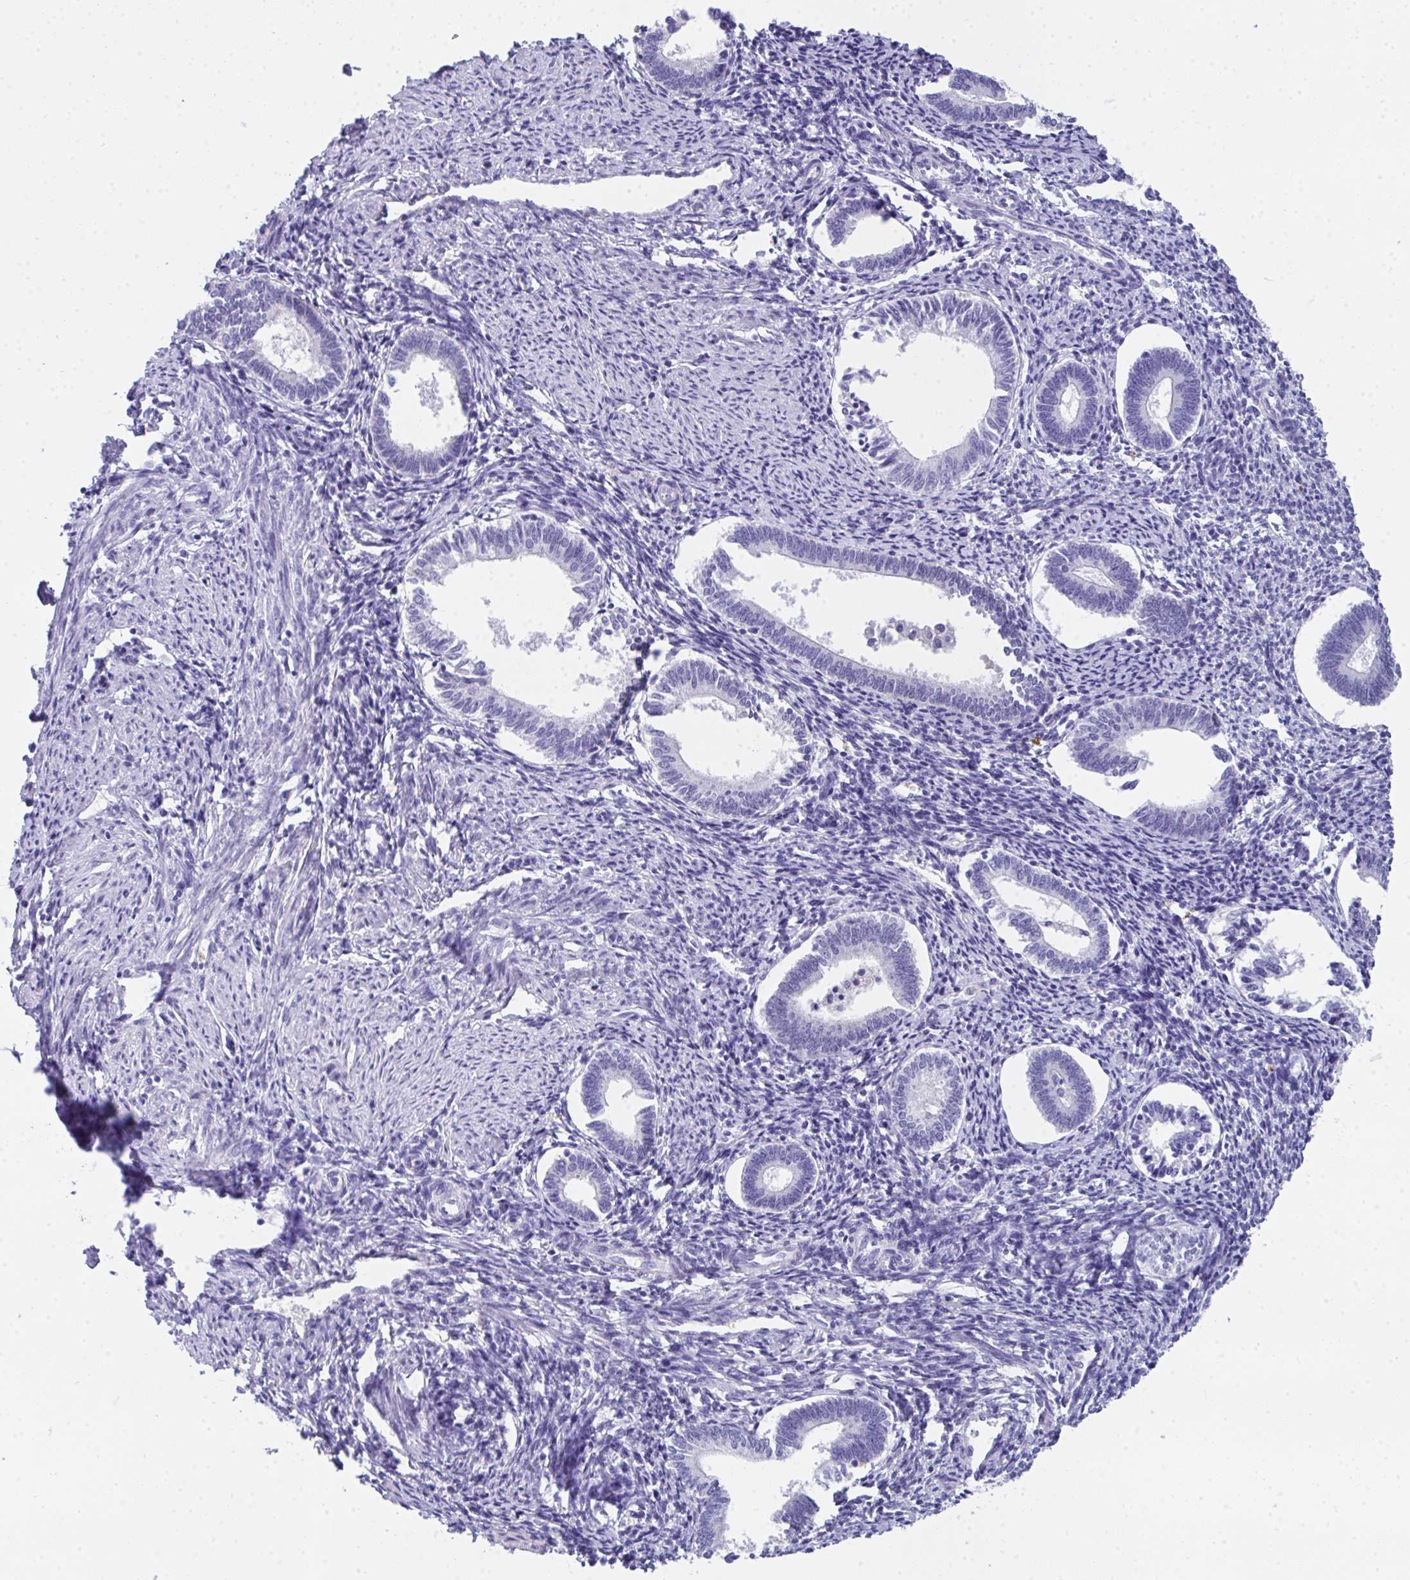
{"staining": {"intensity": "negative", "quantity": "none", "location": "none"}, "tissue": "endometrium", "cell_type": "Cells in endometrial stroma", "image_type": "normal", "snomed": [{"axis": "morphology", "description": "Normal tissue, NOS"}, {"axis": "topography", "description": "Endometrium"}], "caption": "Protein analysis of normal endometrium reveals no significant positivity in cells in endometrial stroma. (DAB (3,3'-diaminobenzidine) IHC with hematoxylin counter stain).", "gene": "COA5", "patient": {"sex": "female", "age": 41}}